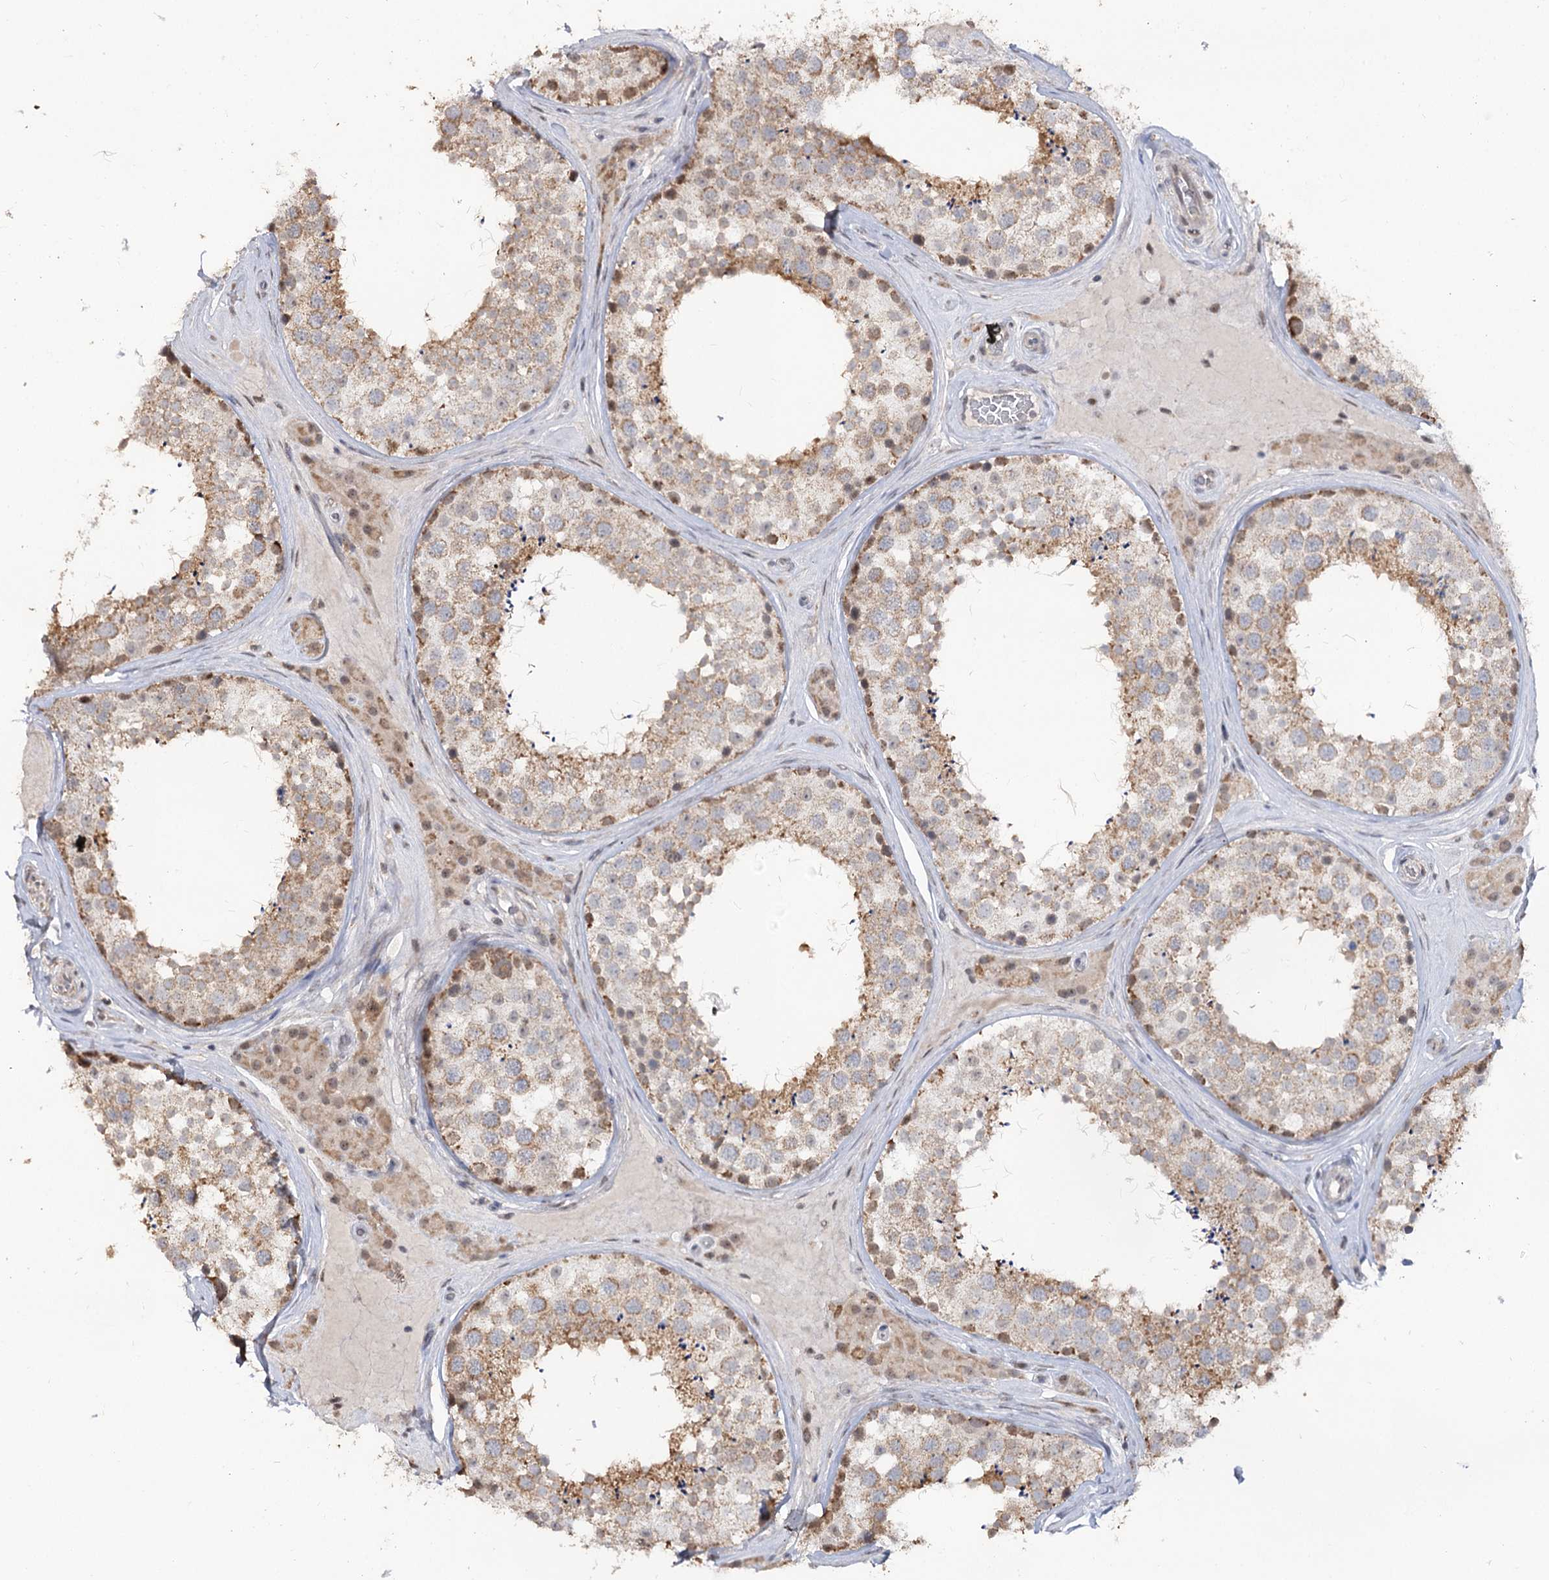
{"staining": {"intensity": "moderate", "quantity": "25%-75%", "location": "cytoplasmic/membranous"}, "tissue": "testis", "cell_type": "Cells in seminiferous ducts", "image_type": "normal", "snomed": [{"axis": "morphology", "description": "Normal tissue, NOS"}, {"axis": "topography", "description": "Testis"}], "caption": "Protein analysis of benign testis demonstrates moderate cytoplasmic/membranous expression in approximately 25%-75% of cells in seminiferous ducts. Nuclei are stained in blue.", "gene": "RUFY4", "patient": {"sex": "male", "age": 46}}